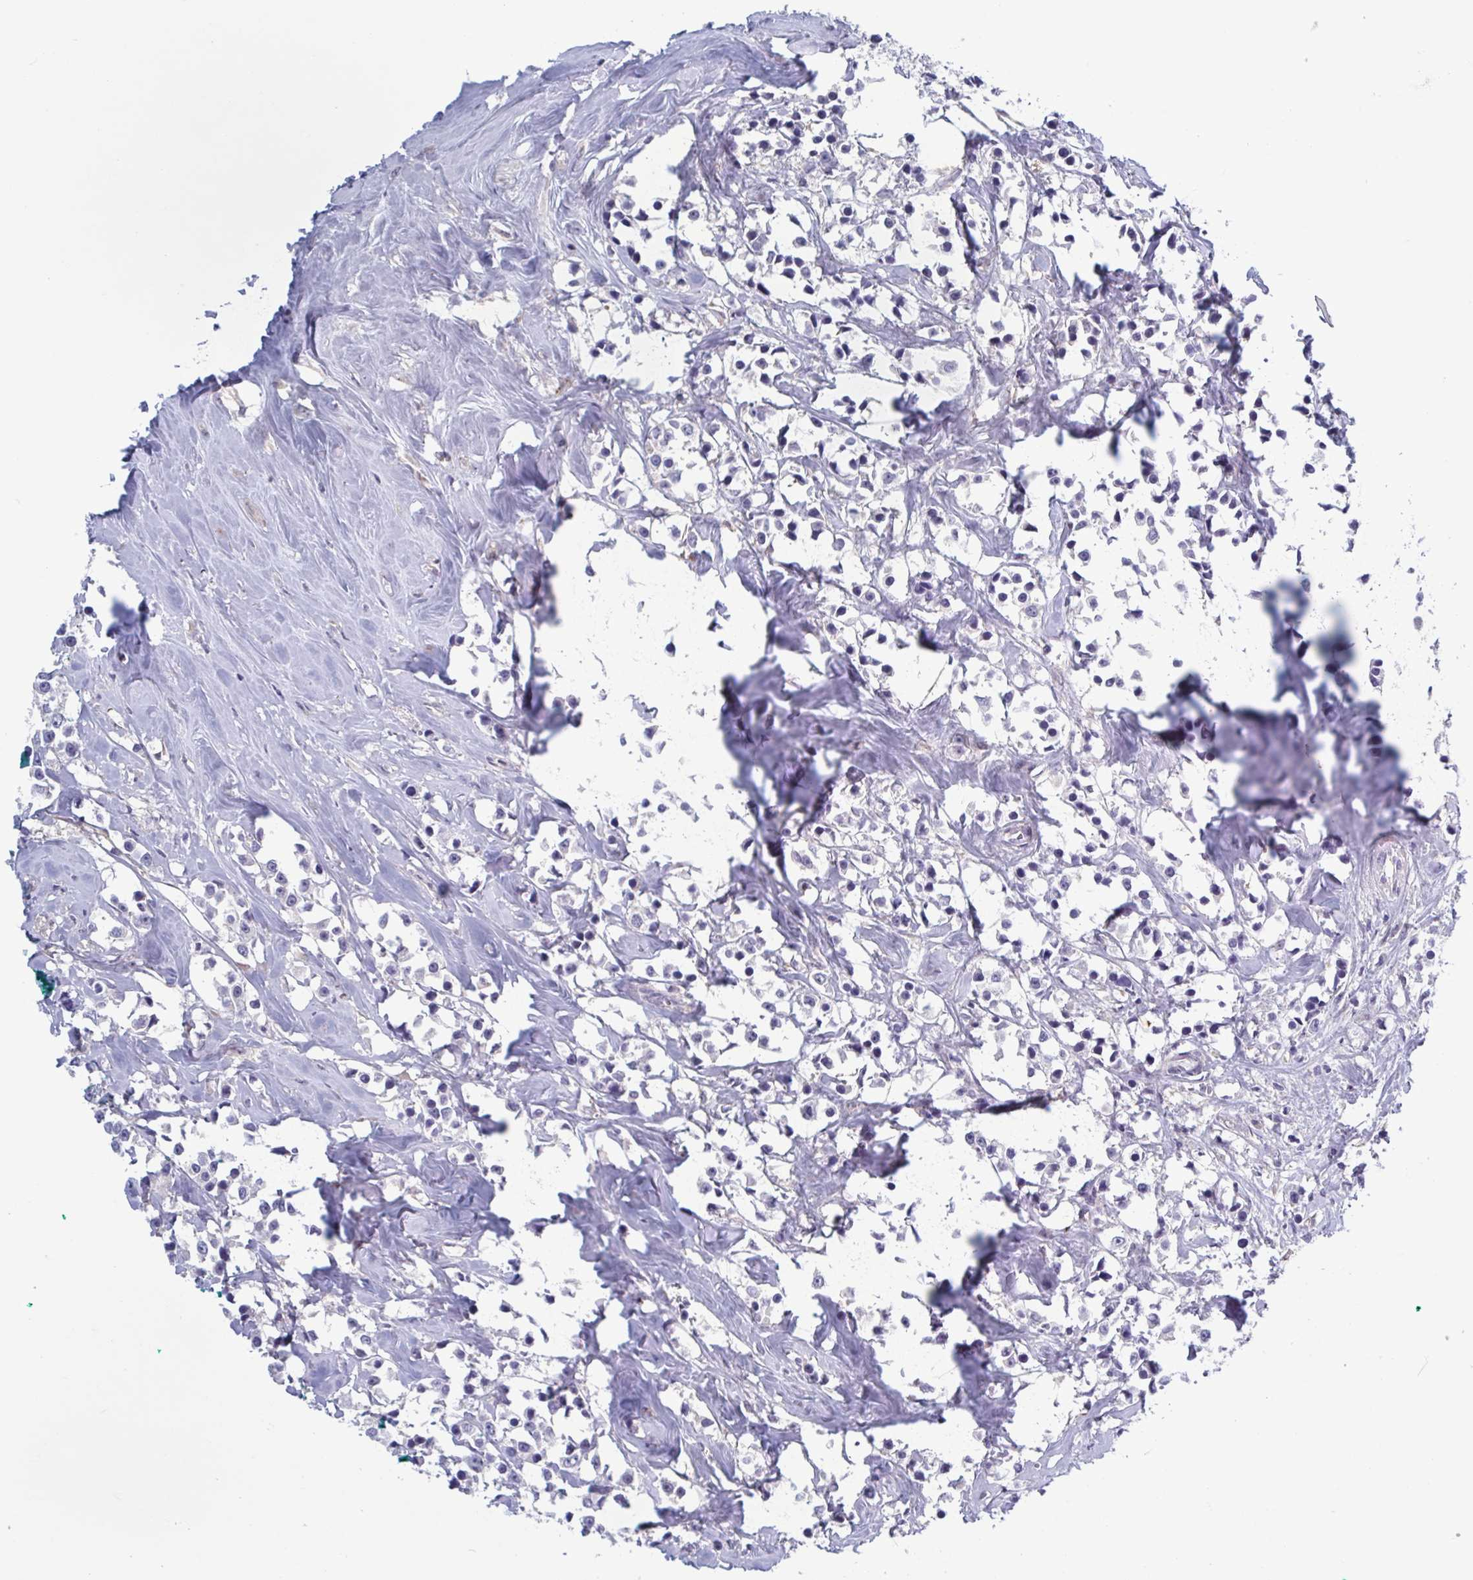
{"staining": {"intensity": "negative", "quantity": "none", "location": "none"}, "tissue": "breast cancer", "cell_type": "Tumor cells", "image_type": "cancer", "snomed": [{"axis": "morphology", "description": "Duct carcinoma"}, {"axis": "topography", "description": "Breast"}], "caption": "Tumor cells are negative for brown protein staining in breast cancer.", "gene": "LRRC38", "patient": {"sex": "female", "age": 80}}